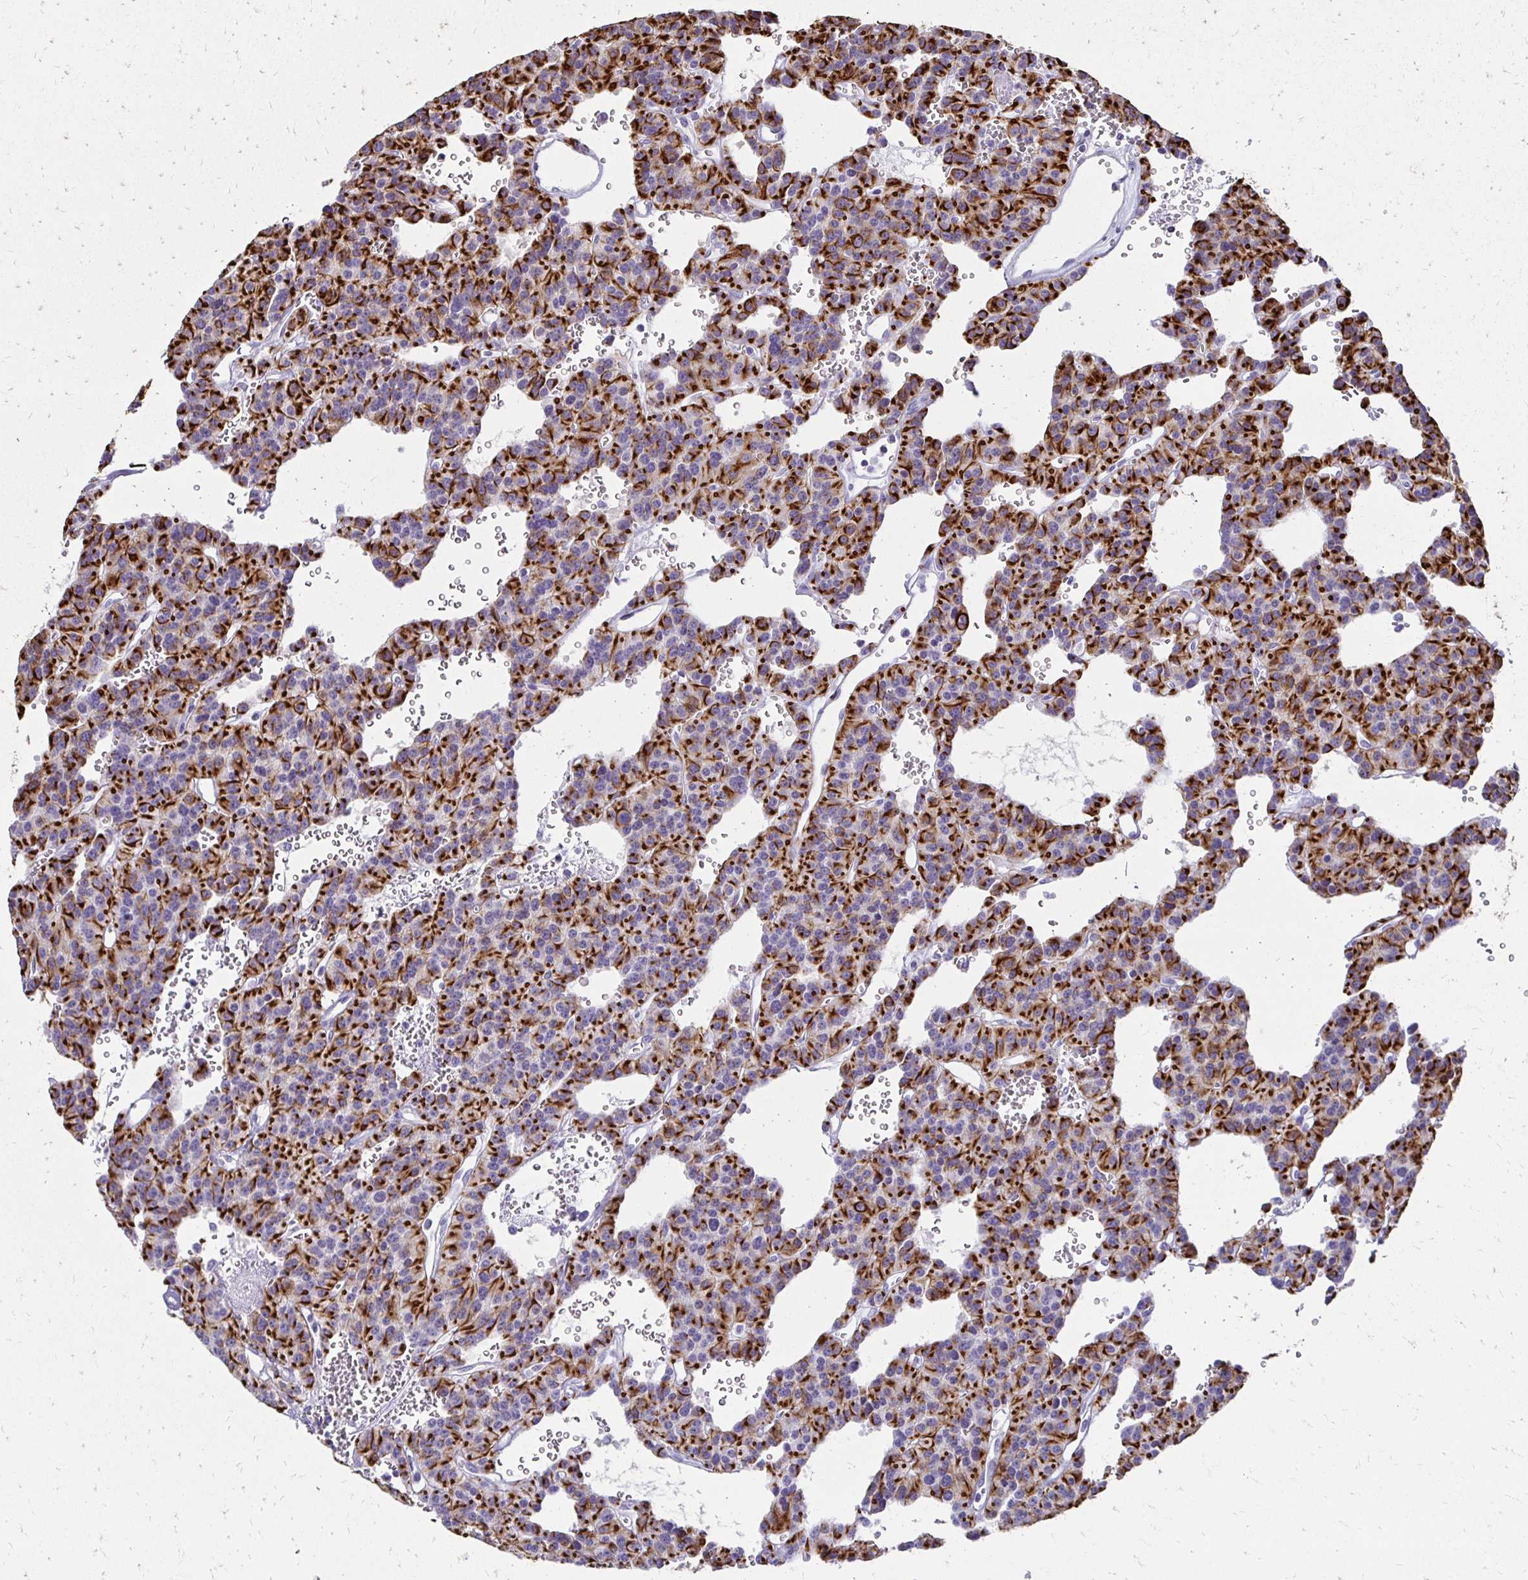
{"staining": {"intensity": "strong", "quantity": ">75%", "location": "cytoplasmic/membranous"}, "tissue": "carcinoid", "cell_type": "Tumor cells", "image_type": "cancer", "snomed": [{"axis": "morphology", "description": "Carcinoid, malignant, NOS"}, {"axis": "topography", "description": "Lung"}], "caption": "The histopathology image exhibits immunohistochemical staining of carcinoid. There is strong cytoplasmic/membranous staining is present in approximately >75% of tumor cells. The protein of interest is shown in brown color, while the nuclei are stained blue.", "gene": "C1QTNF2", "patient": {"sex": "female", "age": 71}}